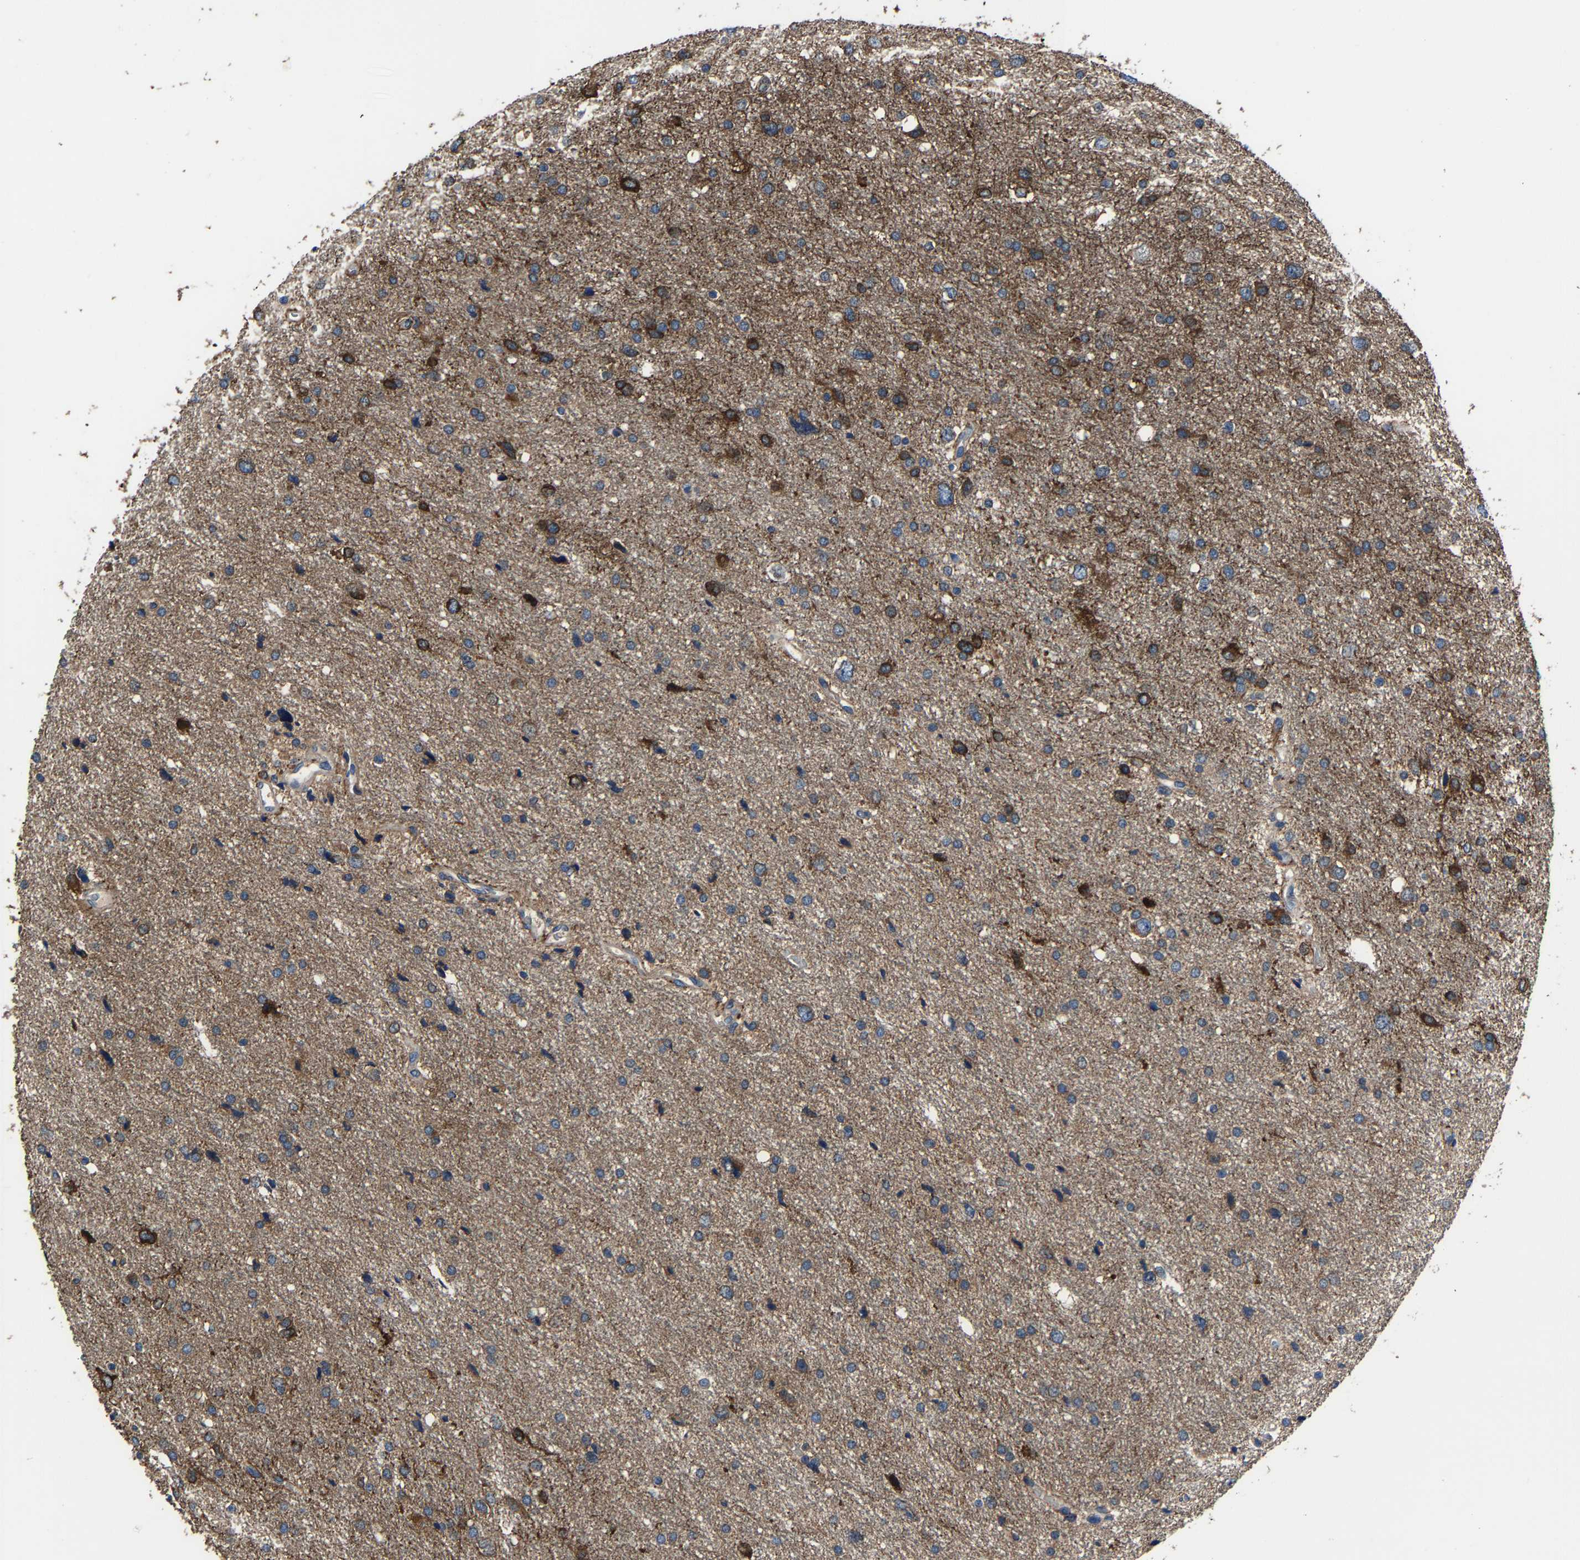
{"staining": {"intensity": "moderate", "quantity": ">75%", "location": "cytoplasmic/membranous"}, "tissue": "glioma", "cell_type": "Tumor cells", "image_type": "cancer", "snomed": [{"axis": "morphology", "description": "Glioma, malignant, Low grade"}, {"axis": "topography", "description": "Brain"}], "caption": "The histopathology image reveals staining of glioma, revealing moderate cytoplasmic/membranous protein positivity (brown color) within tumor cells.", "gene": "KIAA1958", "patient": {"sex": "female", "age": 37}}